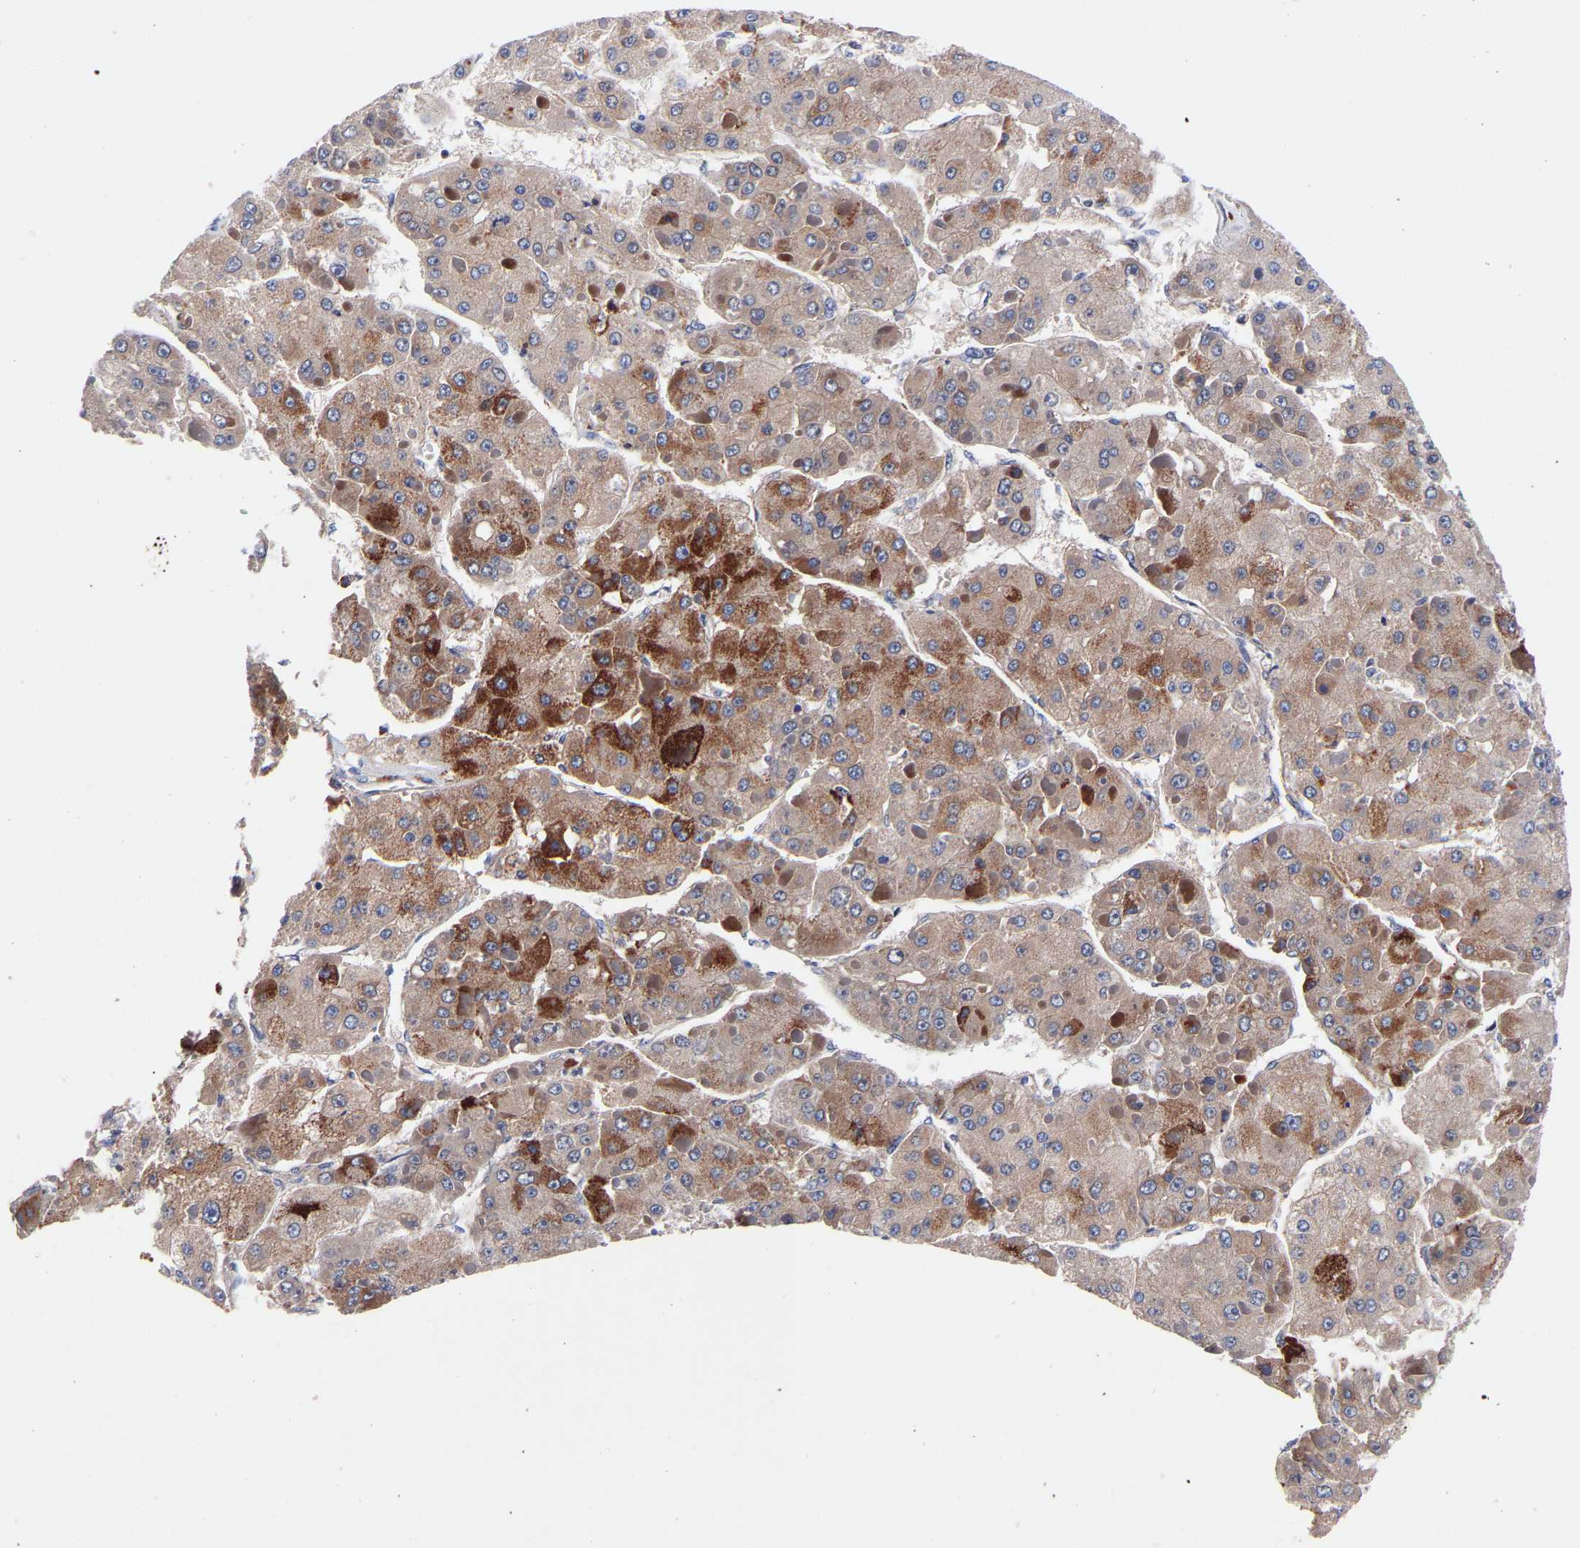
{"staining": {"intensity": "moderate", "quantity": ">75%", "location": "cytoplasmic/membranous"}, "tissue": "liver cancer", "cell_type": "Tumor cells", "image_type": "cancer", "snomed": [{"axis": "morphology", "description": "Carcinoma, Hepatocellular, NOS"}, {"axis": "topography", "description": "Liver"}], "caption": "DAB immunohistochemical staining of human liver cancer (hepatocellular carcinoma) displays moderate cytoplasmic/membranous protein positivity in approximately >75% of tumor cells. The staining was performed using DAB (3,3'-diaminobenzidine) to visualize the protein expression in brown, while the nuclei were stained in blue with hematoxylin (Magnification: 20x).", "gene": "SEM1", "patient": {"sex": "female", "age": 73}}